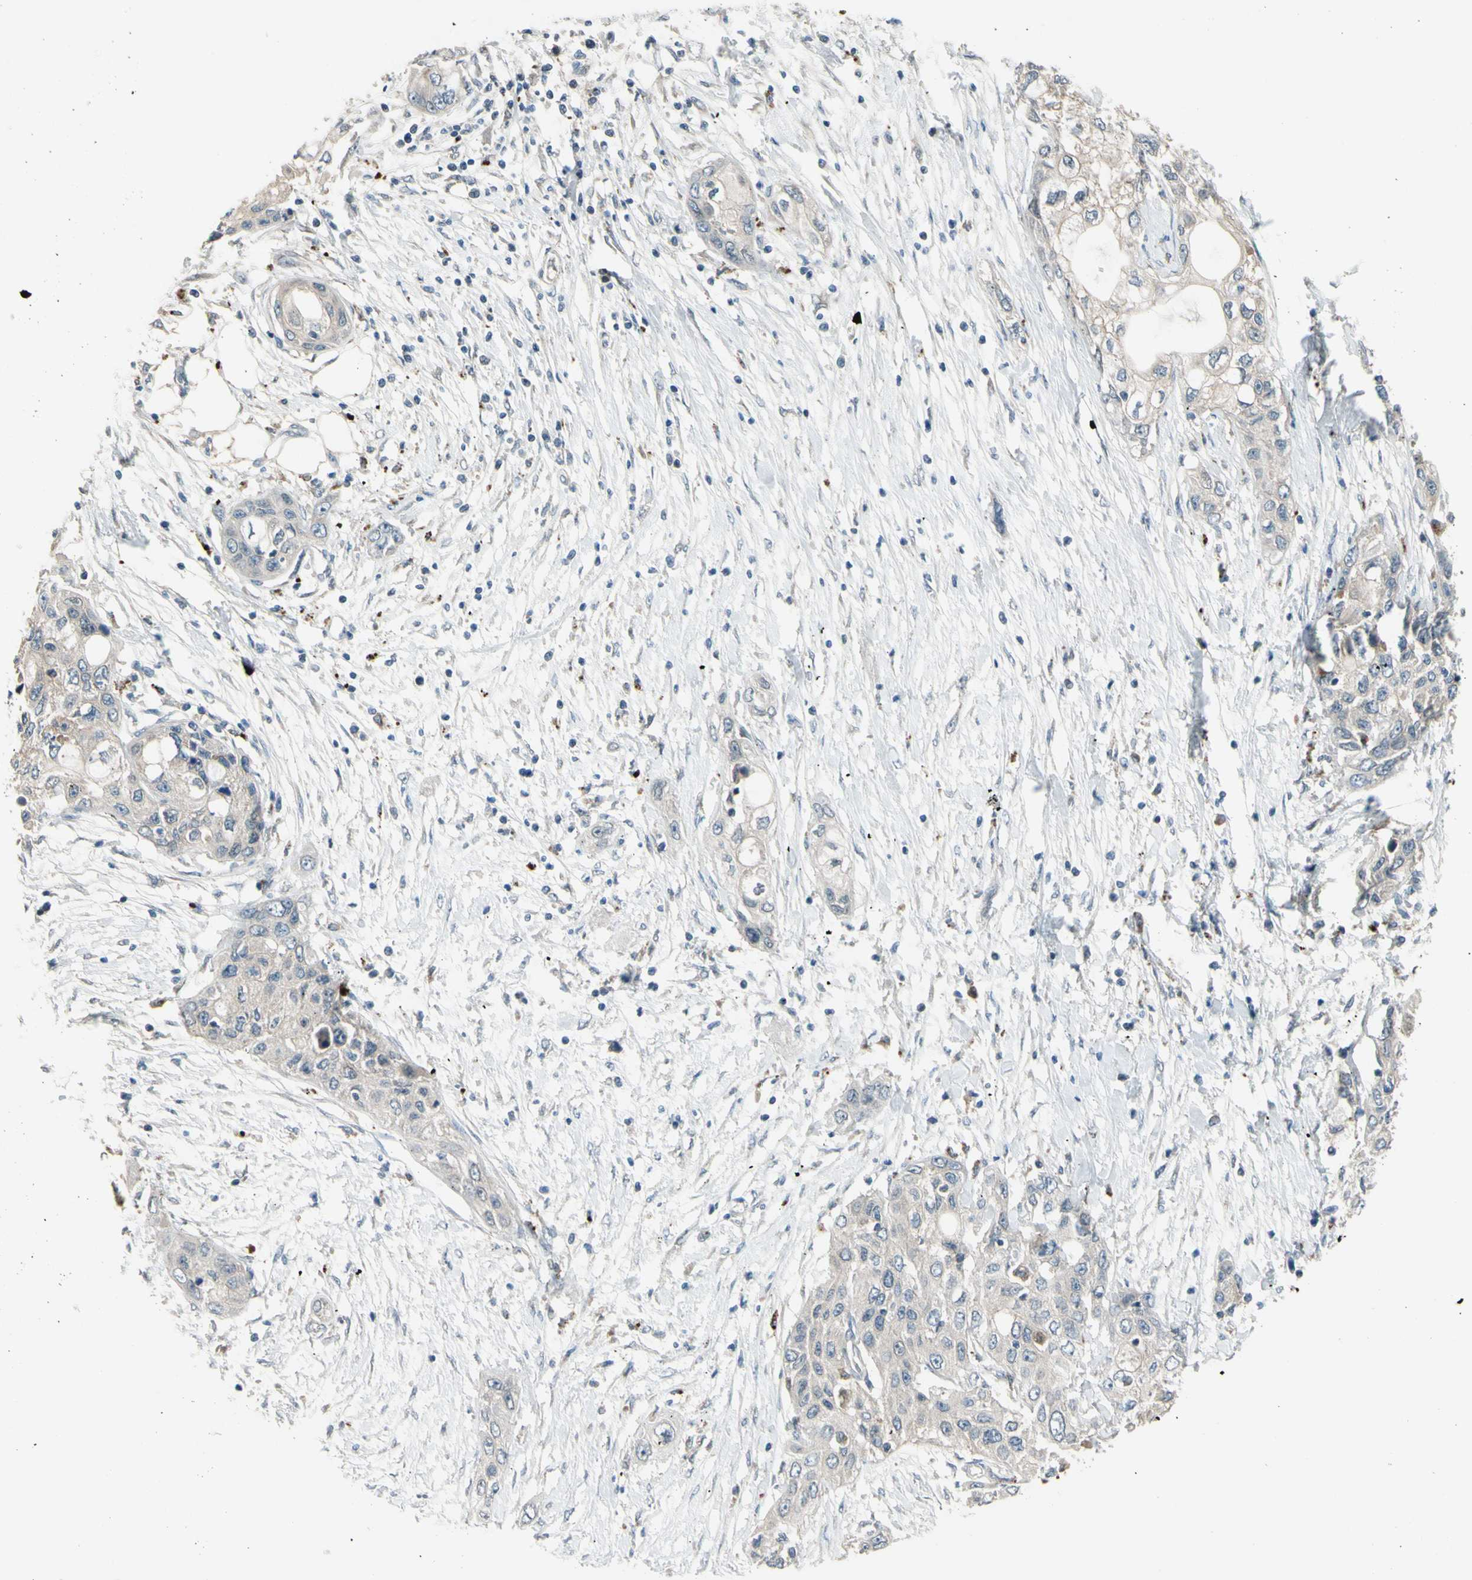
{"staining": {"intensity": "weak", "quantity": ">75%", "location": "cytoplasmic/membranous"}, "tissue": "pancreatic cancer", "cell_type": "Tumor cells", "image_type": "cancer", "snomed": [{"axis": "morphology", "description": "Adenocarcinoma, NOS"}, {"axis": "topography", "description": "Pancreas"}], "caption": "DAB (3,3'-diaminobenzidine) immunohistochemical staining of human pancreatic cancer (adenocarcinoma) displays weak cytoplasmic/membranous protein expression in approximately >75% of tumor cells. (Brightfield microscopy of DAB IHC at high magnification).", "gene": "AFP", "patient": {"sex": "female", "age": 70}}